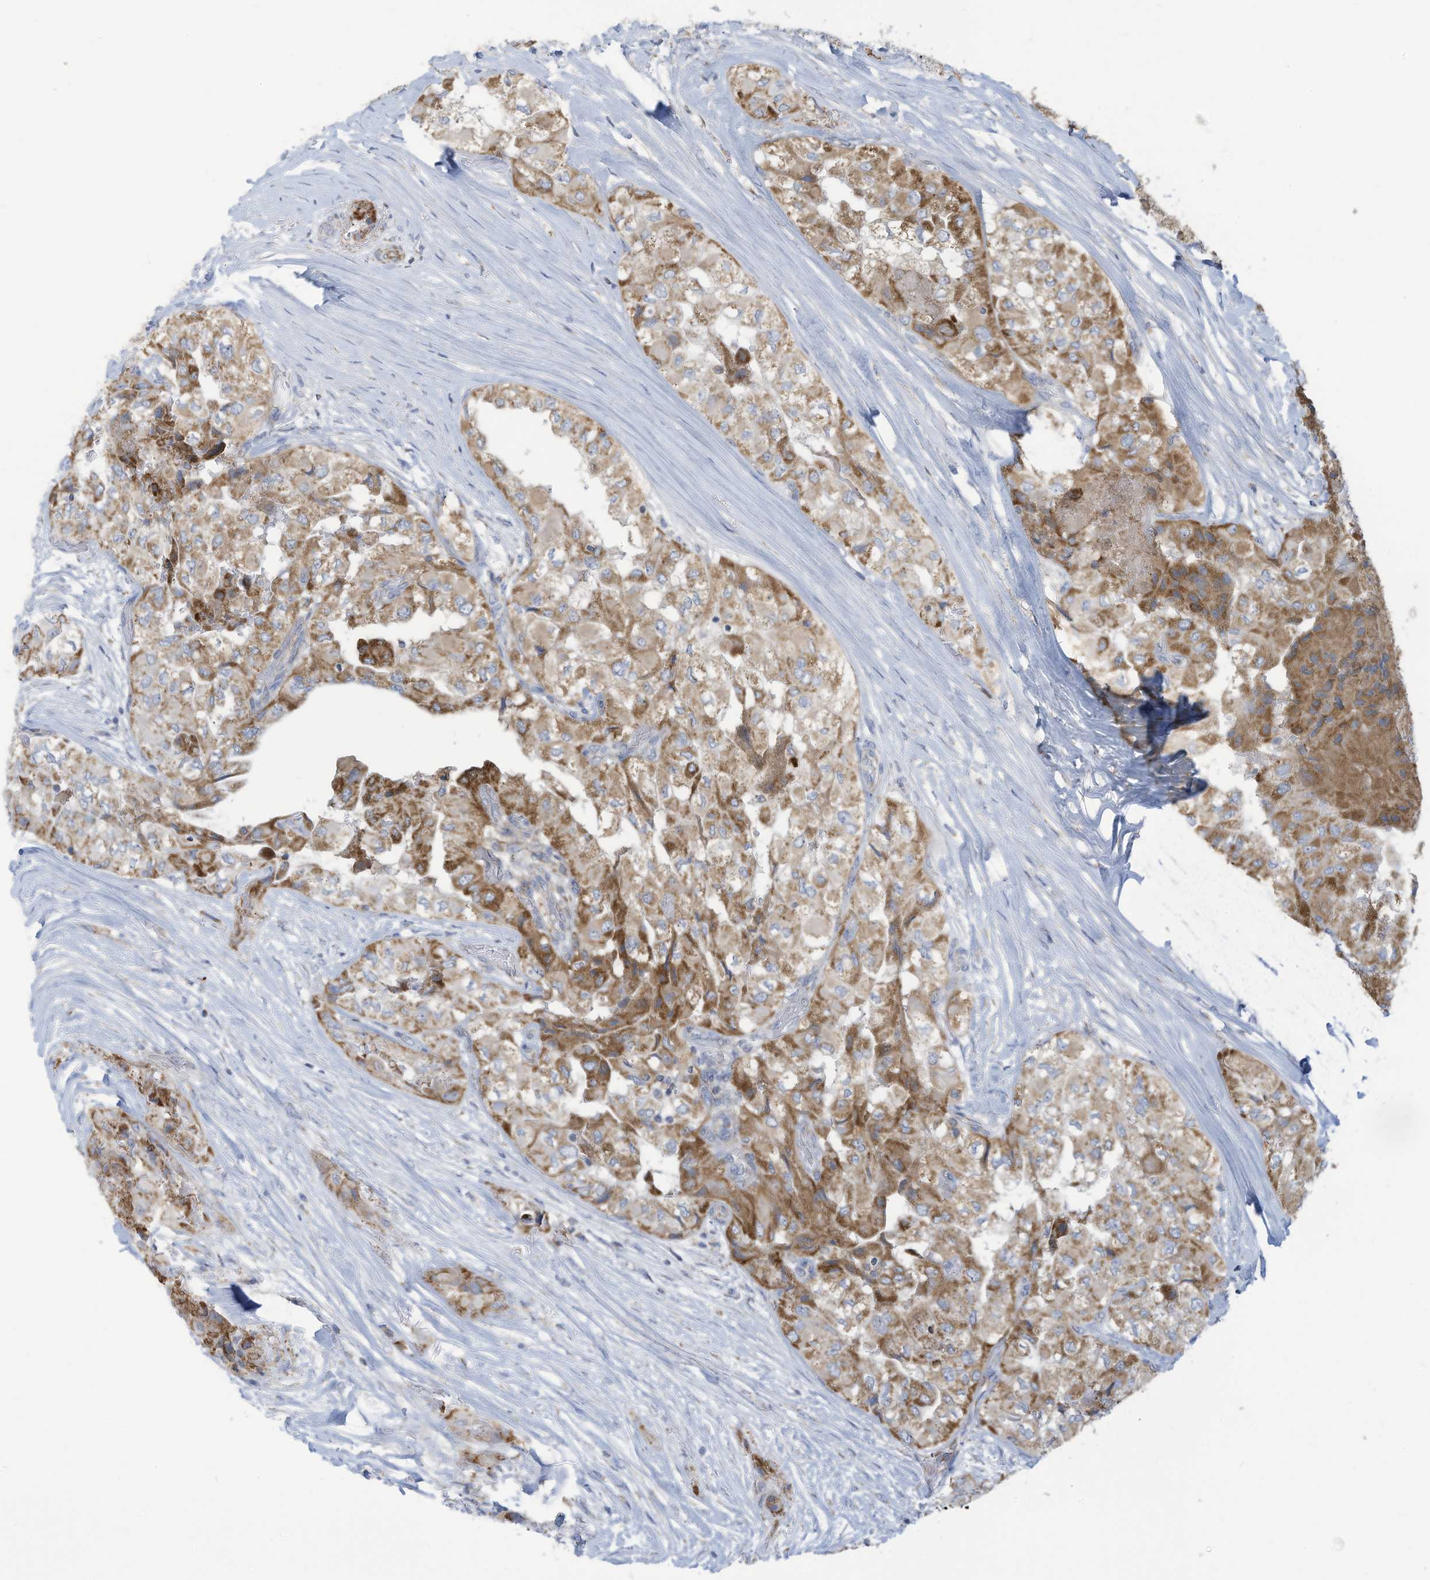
{"staining": {"intensity": "moderate", "quantity": ">75%", "location": "cytoplasmic/membranous"}, "tissue": "thyroid cancer", "cell_type": "Tumor cells", "image_type": "cancer", "snomed": [{"axis": "morphology", "description": "Papillary adenocarcinoma, NOS"}, {"axis": "topography", "description": "Thyroid gland"}], "caption": "Thyroid cancer (papillary adenocarcinoma) stained with a brown dye displays moderate cytoplasmic/membranous positive staining in about >75% of tumor cells.", "gene": "NLN", "patient": {"sex": "female", "age": 59}}